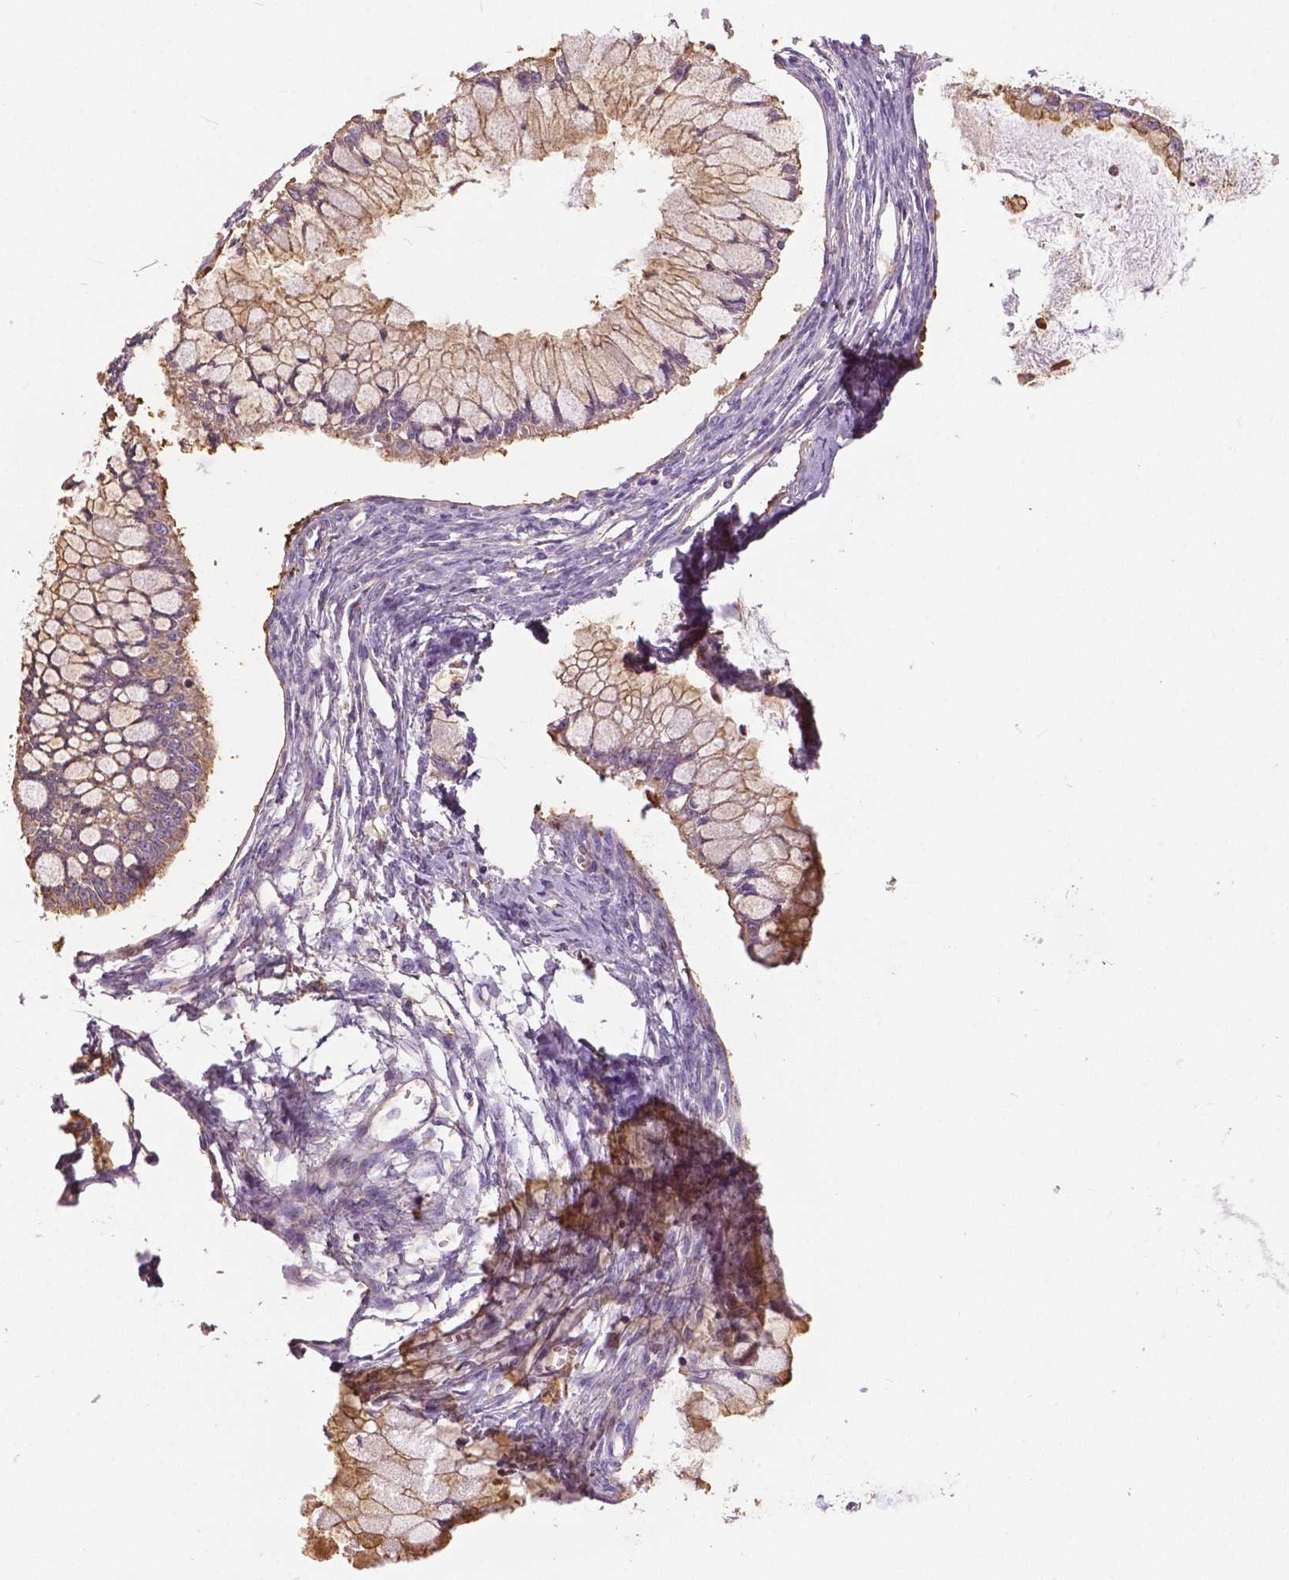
{"staining": {"intensity": "weak", "quantity": "<25%", "location": "cytoplasmic/membranous"}, "tissue": "ovarian cancer", "cell_type": "Tumor cells", "image_type": "cancer", "snomed": [{"axis": "morphology", "description": "Cystadenocarcinoma, mucinous, NOS"}, {"axis": "topography", "description": "Ovary"}], "caption": "DAB immunohistochemical staining of ovarian mucinous cystadenocarcinoma shows no significant expression in tumor cells. (DAB immunohistochemistry, high magnification).", "gene": "ANXA13", "patient": {"sex": "female", "age": 34}}